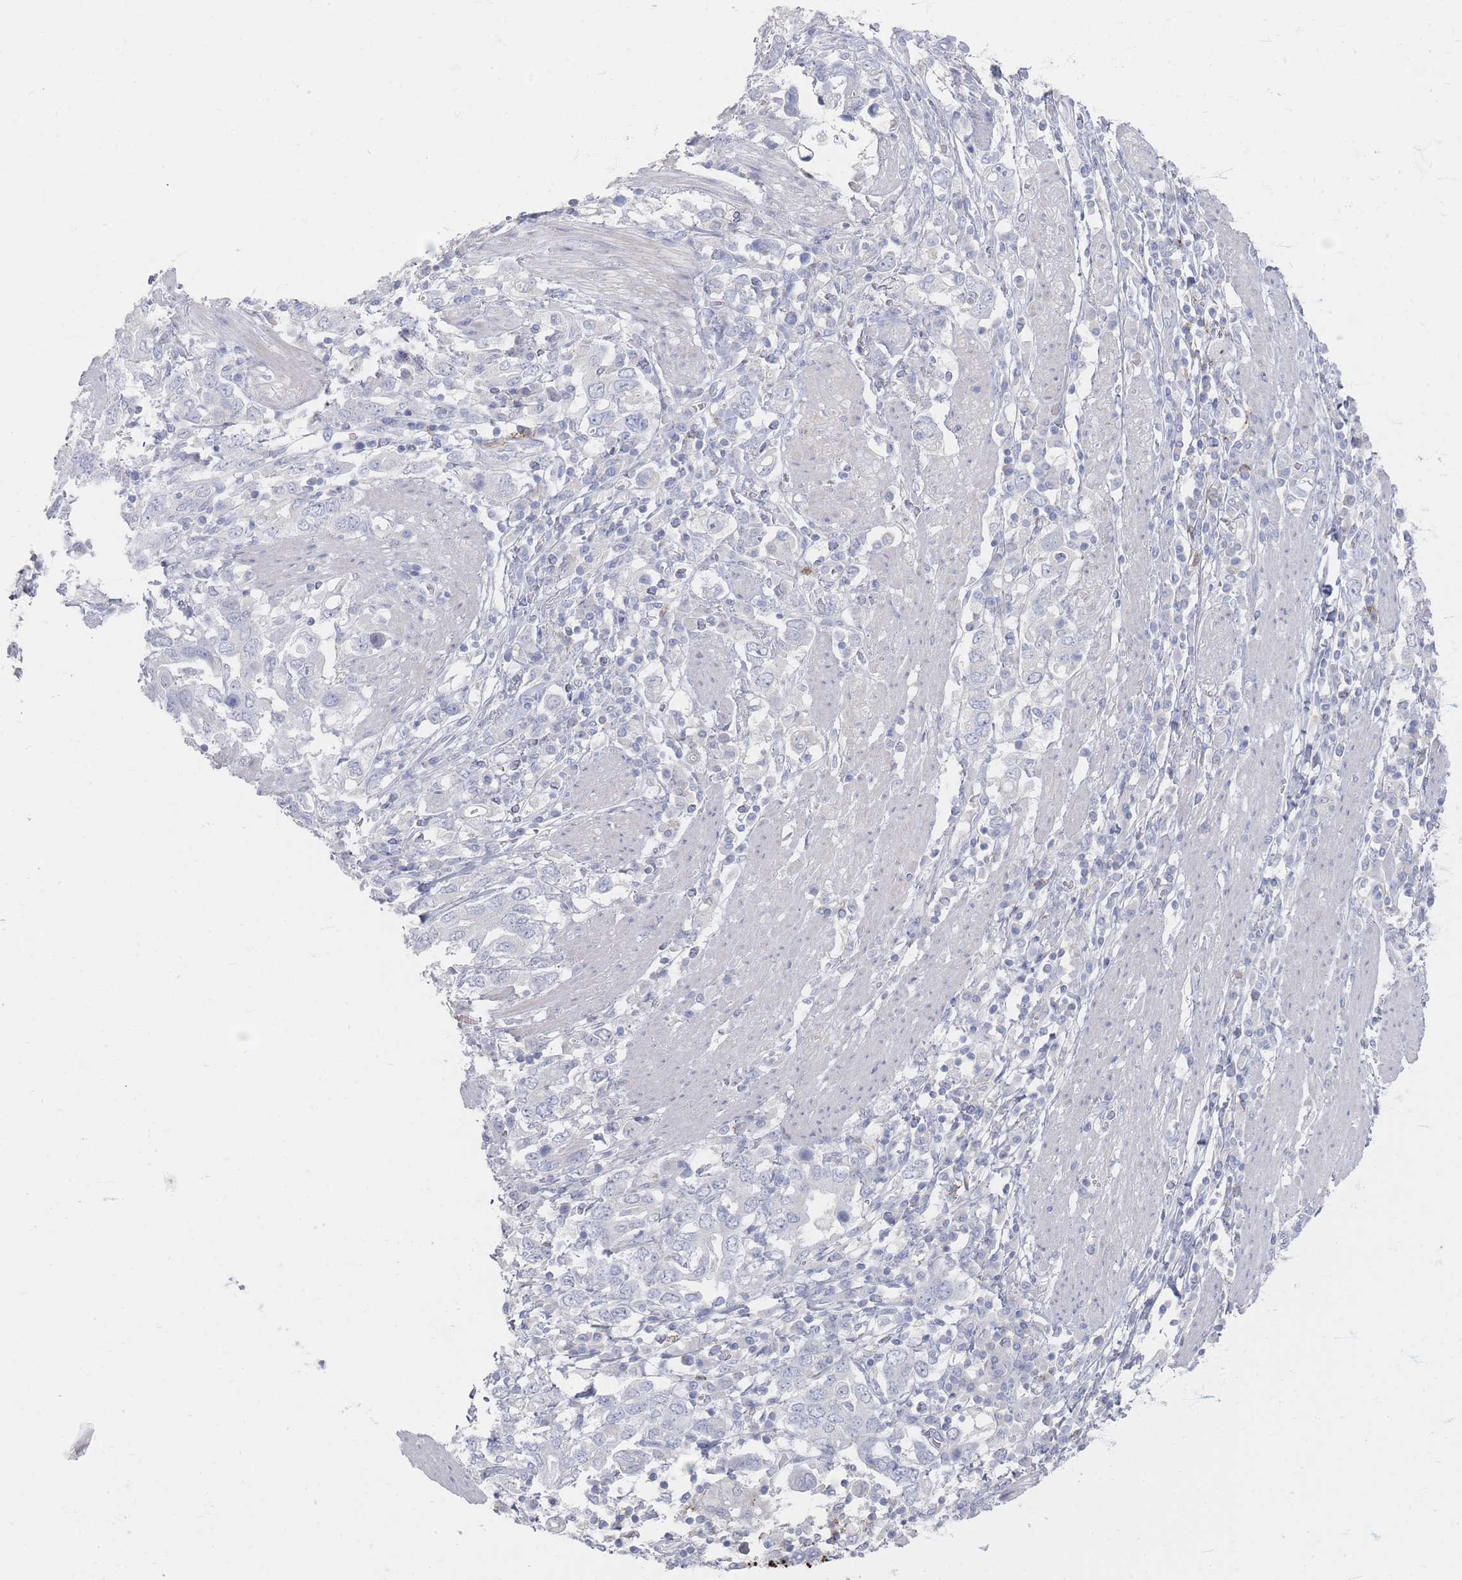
{"staining": {"intensity": "negative", "quantity": "none", "location": "none"}, "tissue": "stomach cancer", "cell_type": "Tumor cells", "image_type": "cancer", "snomed": [{"axis": "morphology", "description": "Adenocarcinoma, NOS"}, {"axis": "topography", "description": "Stomach, upper"}, {"axis": "topography", "description": "Stomach"}], "caption": "A photomicrograph of human stomach cancer (adenocarcinoma) is negative for staining in tumor cells.", "gene": "CD37", "patient": {"sex": "male", "age": 62}}